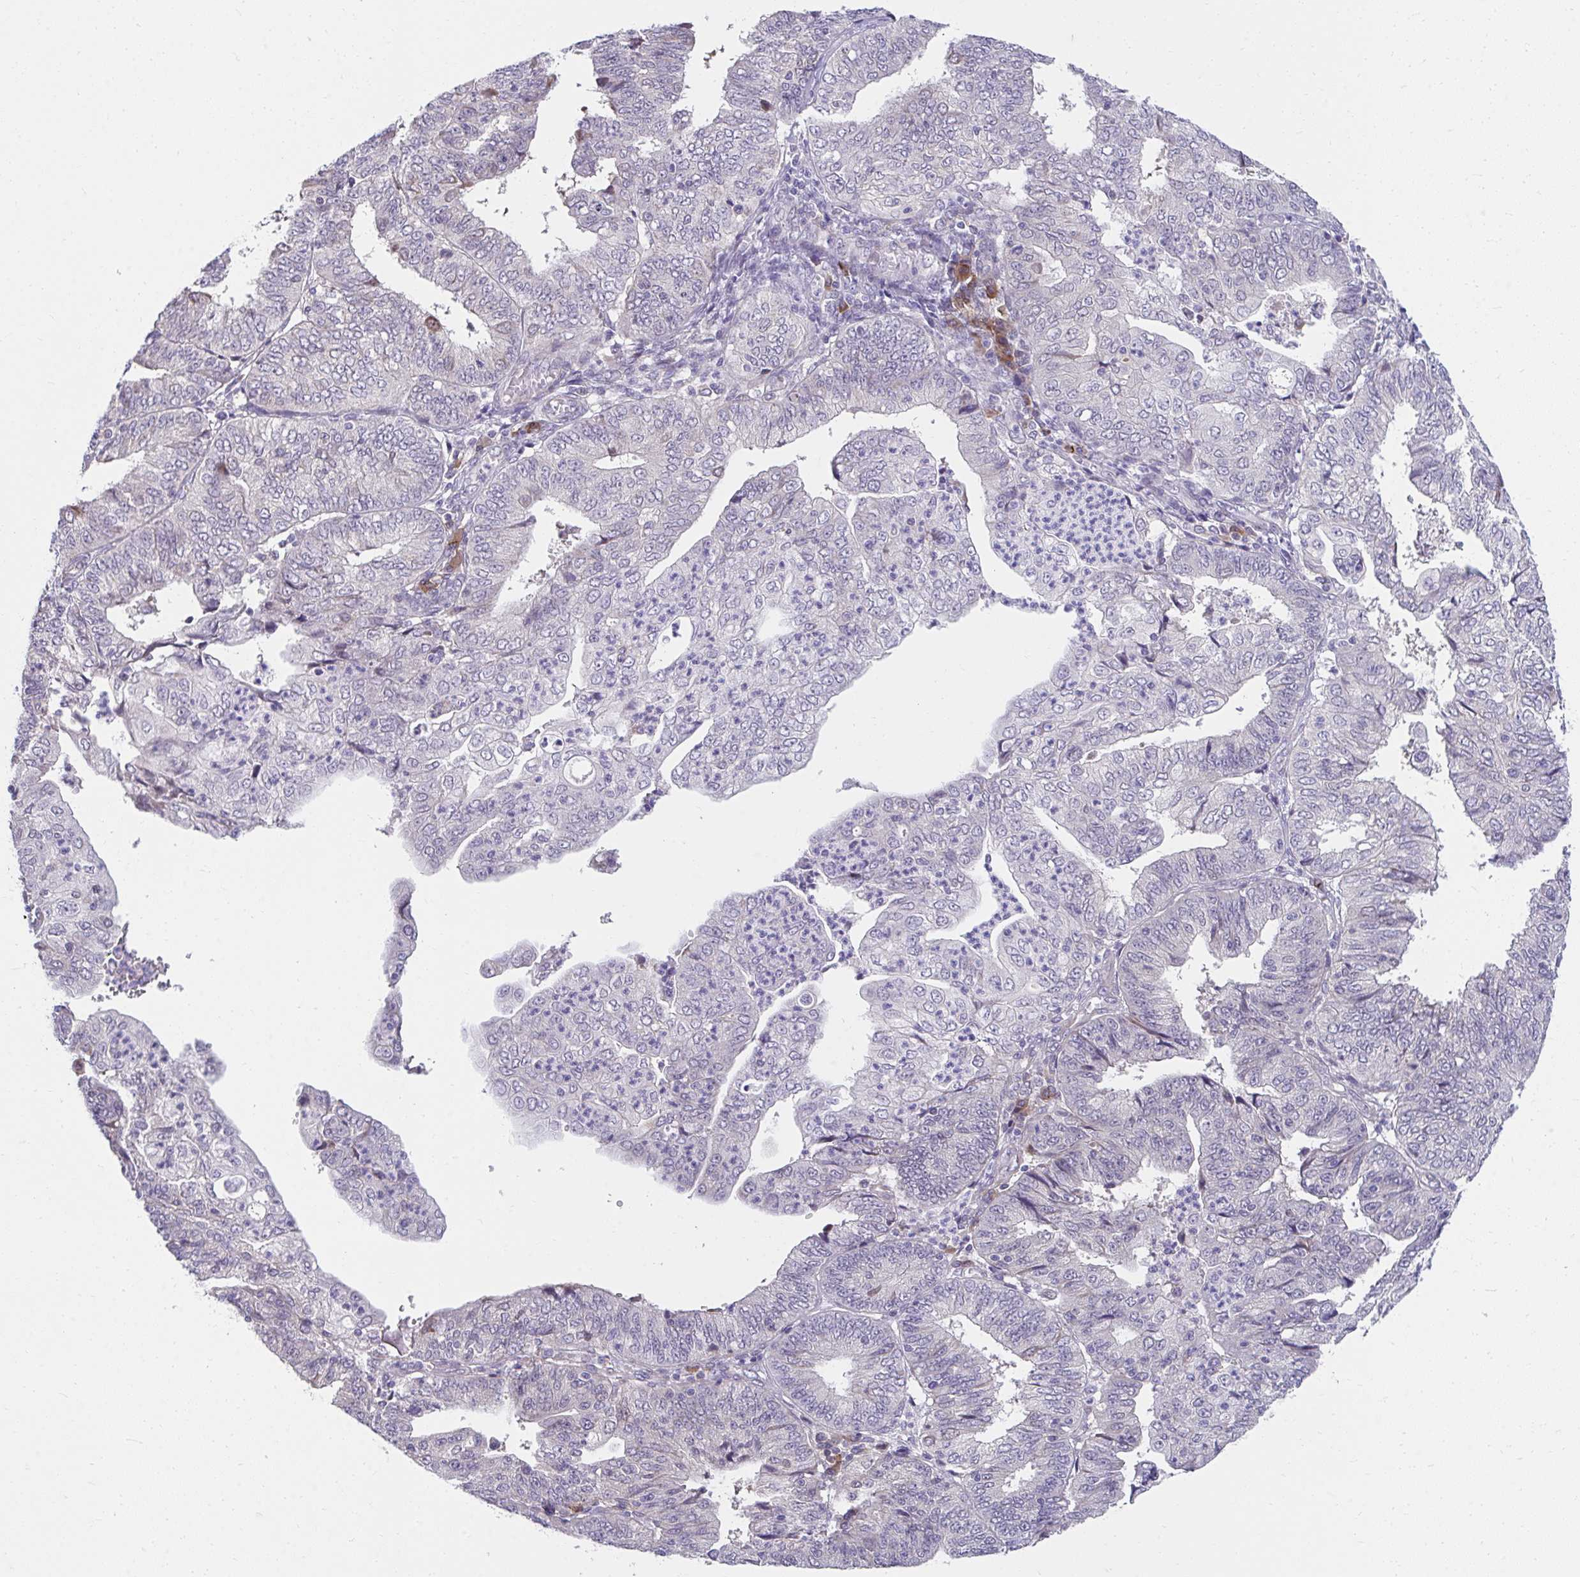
{"staining": {"intensity": "negative", "quantity": "none", "location": "none"}, "tissue": "endometrial cancer", "cell_type": "Tumor cells", "image_type": "cancer", "snomed": [{"axis": "morphology", "description": "Adenocarcinoma, NOS"}, {"axis": "topography", "description": "Endometrium"}], "caption": "The image shows no significant staining in tumor cells of endometrial cancer (adenocarcinoma). (Brightfield microscopy of DAB immunohistochemistry (IHC) at high magnification).", "gene": "SLAMF7", "patient": {"sex": "female", "age": 56}}